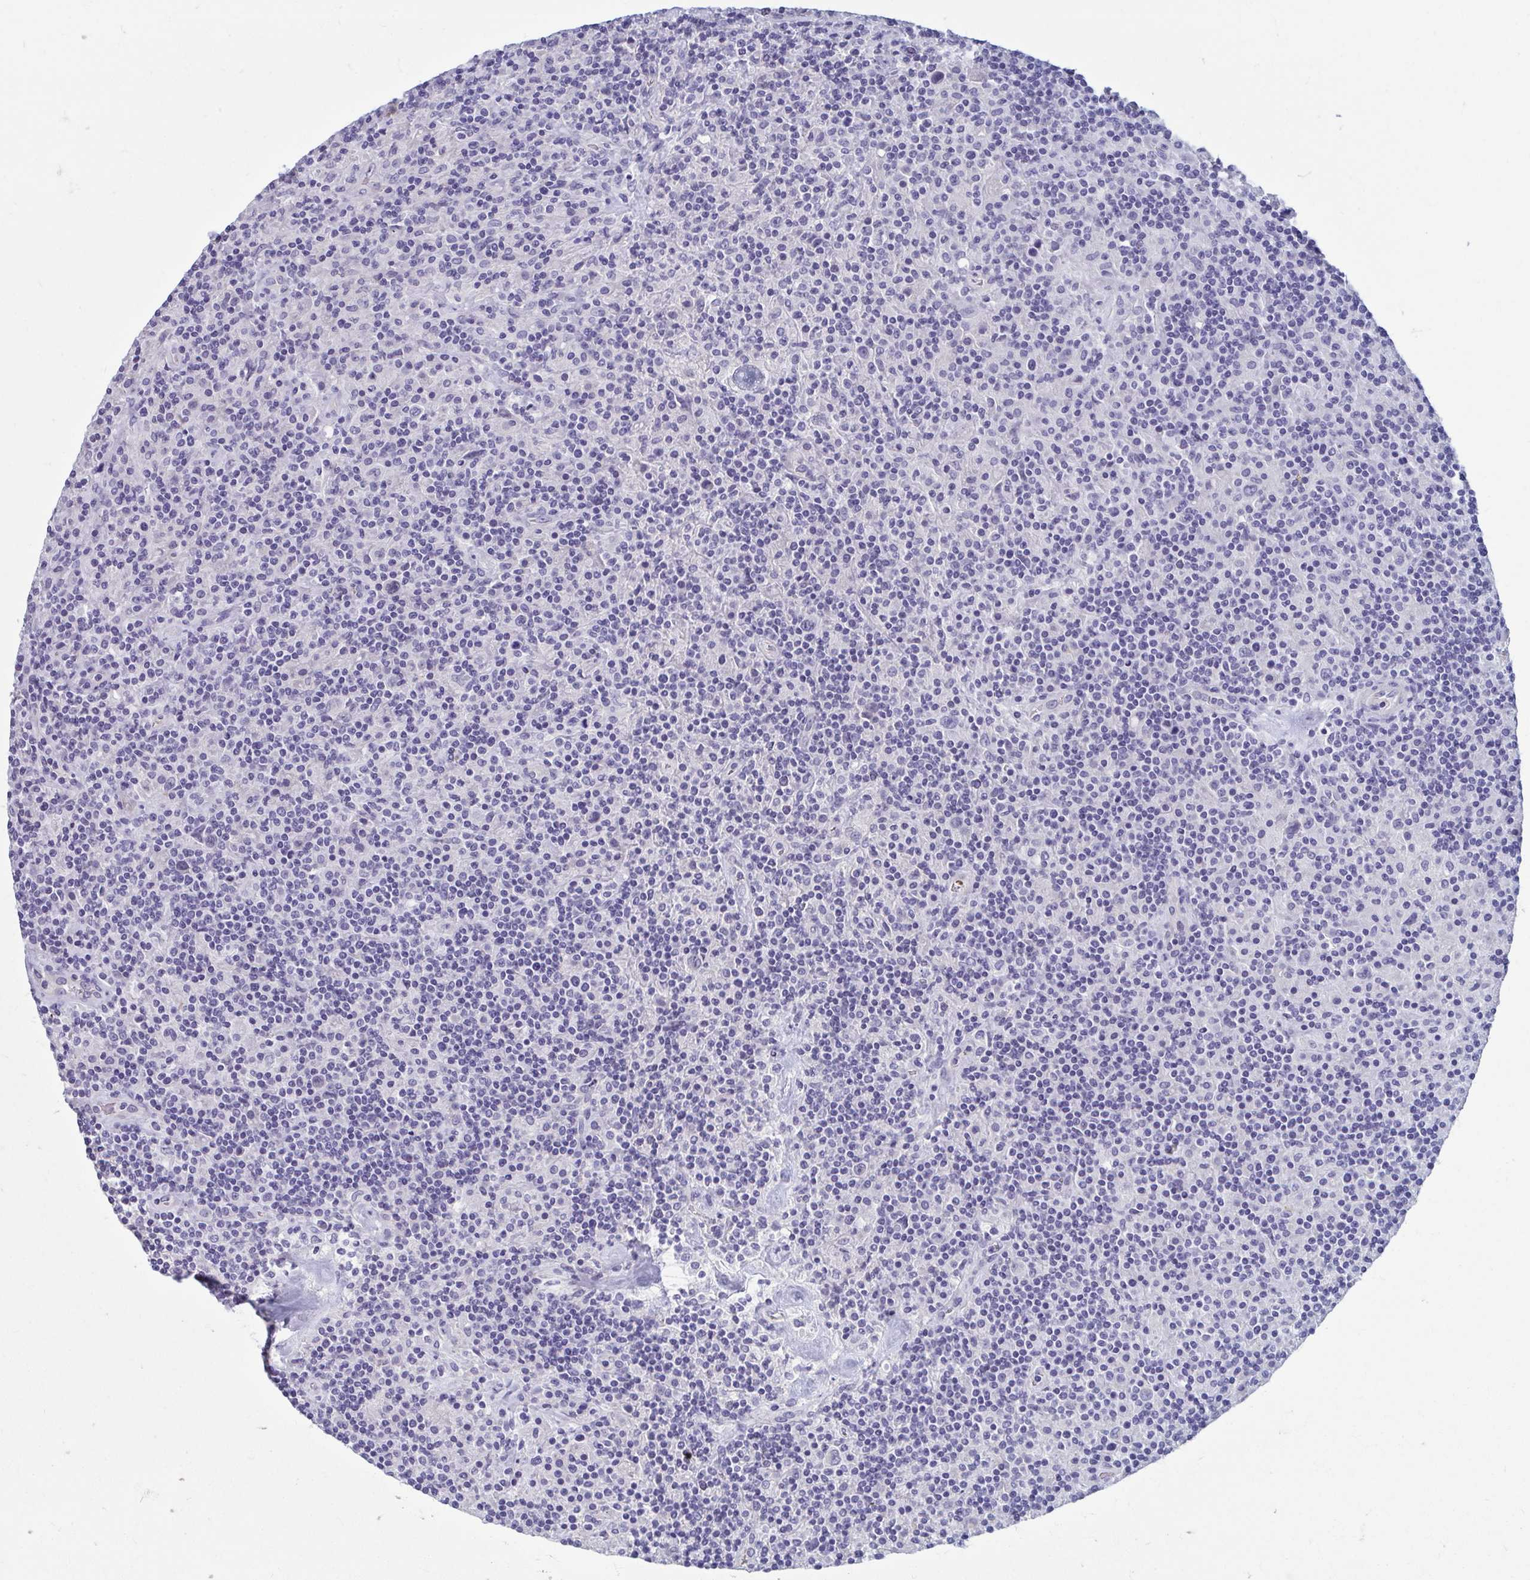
{"staining": {"intensity": "negative", "quantity": "none", "location": "none"}, "tissue": "lymphoma", "cell_type": "Tumor cells", "image_type": "cancer", "snomed": [{"axis": "morphology", "description": "Hodgkin's disease, NOS"}, {"axis": "topography", "description": "Lymph node"}], "caption": "An IHC image of lymphoma is shown. There is no staining in tumor cells of lymphoma. (DAB (3,3'-diaminobenzidine) immunohistochemistry (IHC) visualized using brightfield microscopy, high magnification).", "gene": "MORC4", "patient": {"sex": "male", "age": 70}}